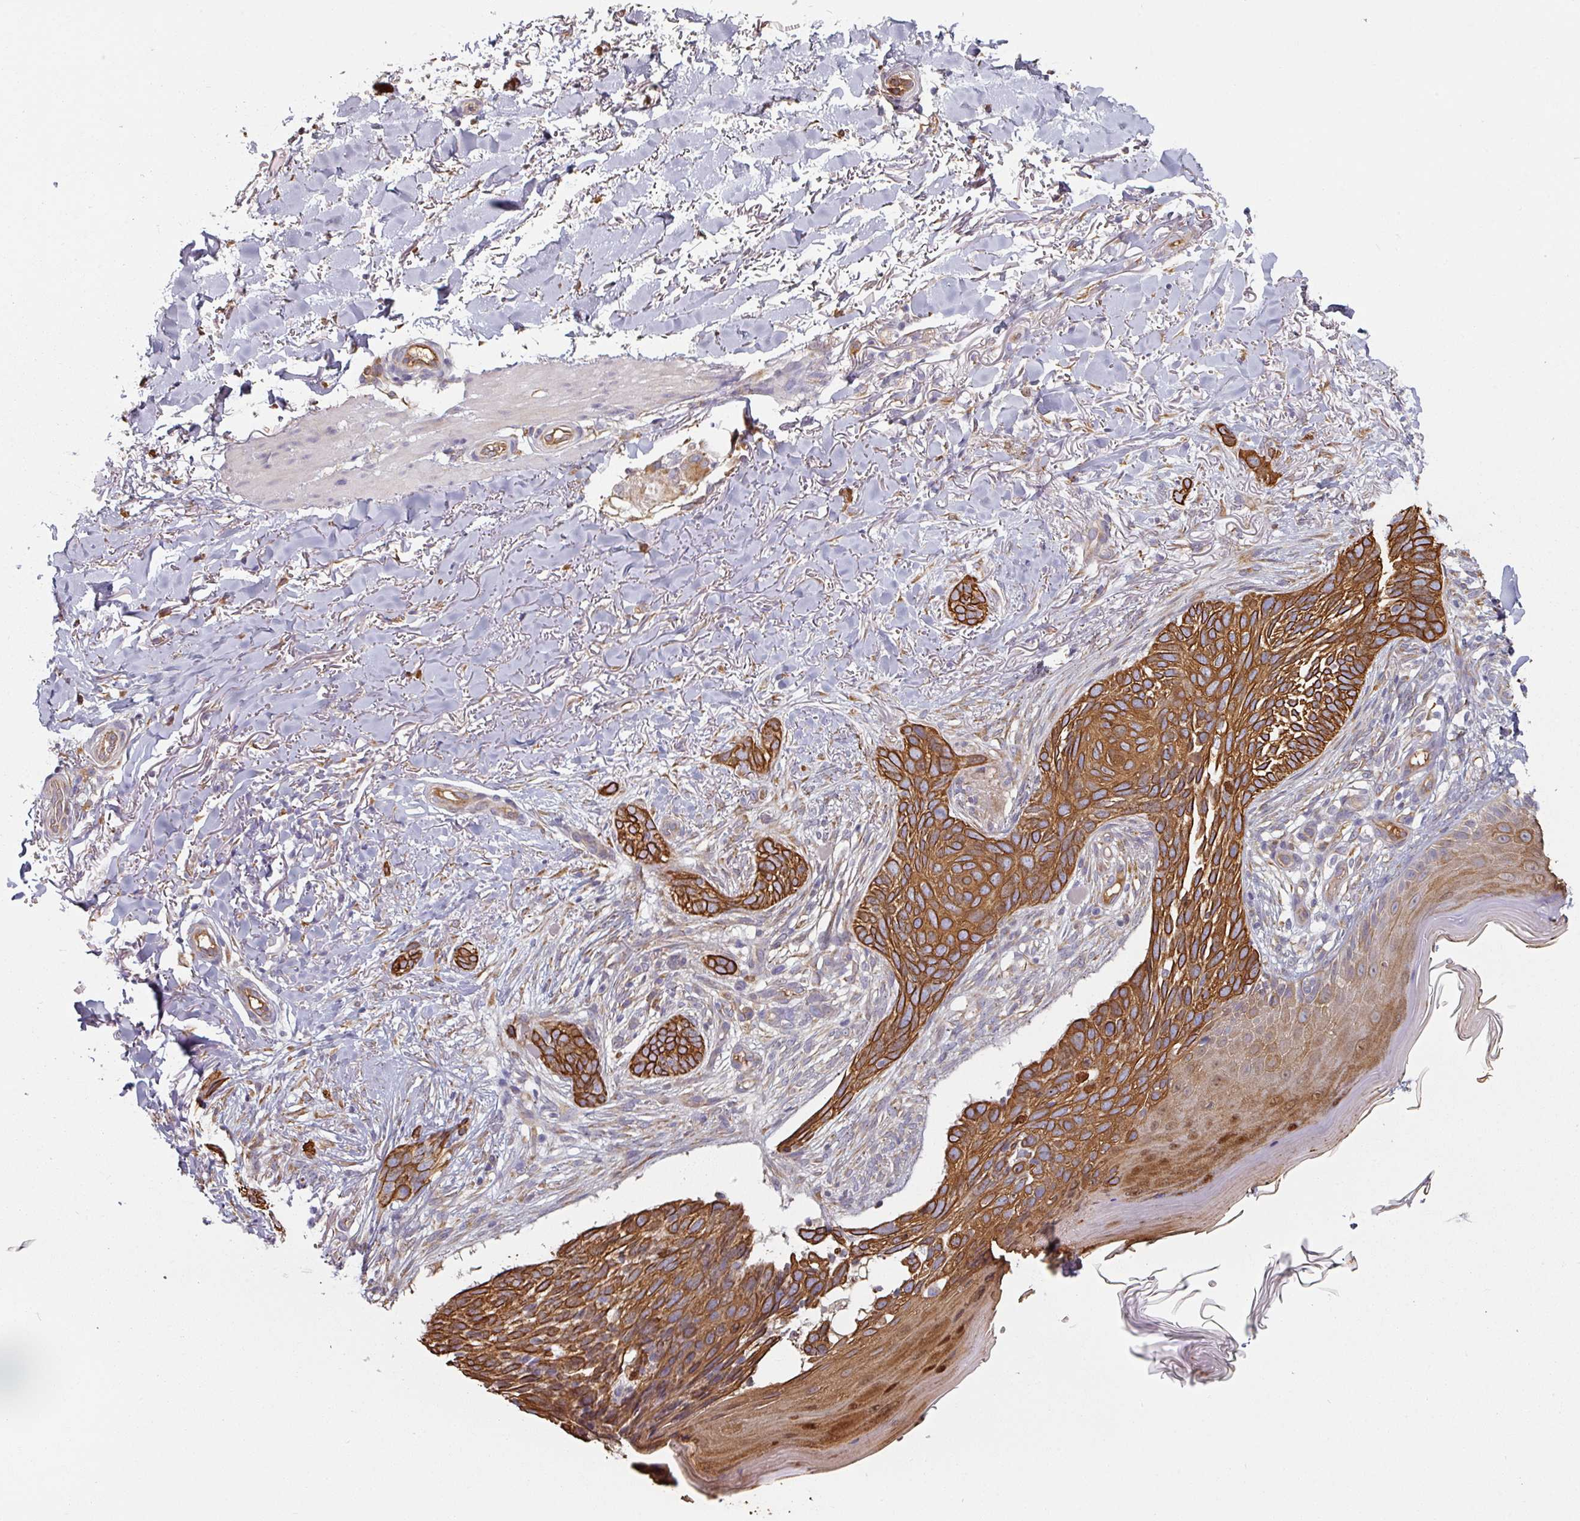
{"staining": {"intensity": "strong", "quantity": ">75%", "location": "cytoplasmic/membranous"}, "tissue": "skin cancer", "cell_type": "Tumor cells", "image_type": "cancer", "snomed": [{"axis": "morphology", "description": "Normal tissue, NOS"}, {"axis": "morphology", "description": "Basal cell carcinoma"}, {"axis": "topography", "description": "Skin"}], "caption": "IHC micrograph of neoplastic tissue: skin cancer stained using immunohistochemistry (IHC) exhibits high levels of strong protein expression localized specifically in the cytoplasmic/membranous of tumor cells, appearing as a cytoplasmic/membranous brown color.", "gene": "CEP78", "patient": {"sex": "female", "age": 67}}